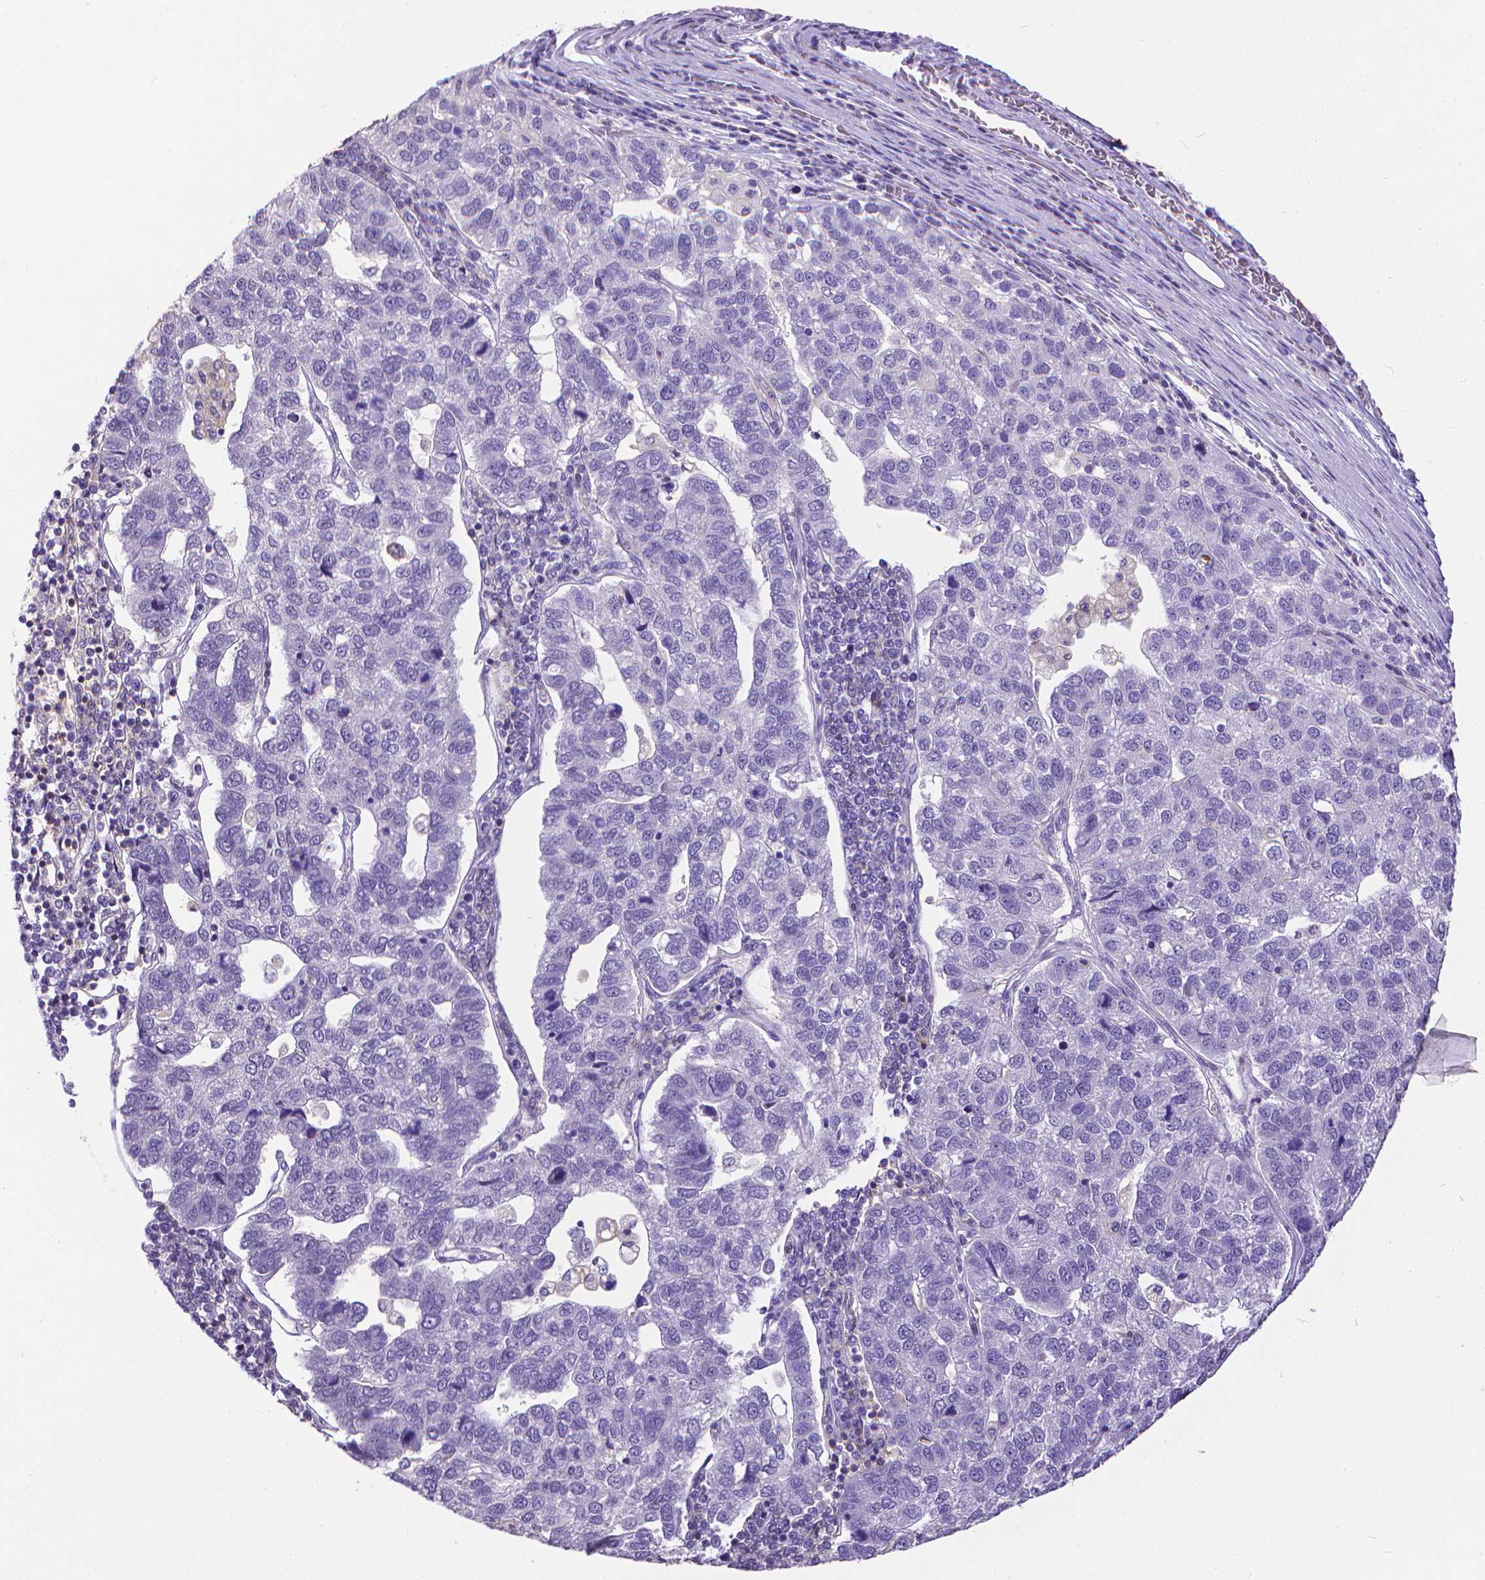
{"staining": {"intensity": "negative", "quantity": "none", "location": "none"}, "tissue": "pancreatic cancer", "cell_type": "Tumor cells", "image_type": "cancer", "snomed": [{"axis": "morphology", "description": "Adenocarcinoma, NOS"}, {"axis": "topography", "description": "Pancreas"}], "caption": "This is a photomicrograph of immunohistochemistry staining of pancreatic adenocarcinoma, which shows no positivity in tumor cells.", "gene": "CD4", "patient": {"sex": "female", "age": 61}}